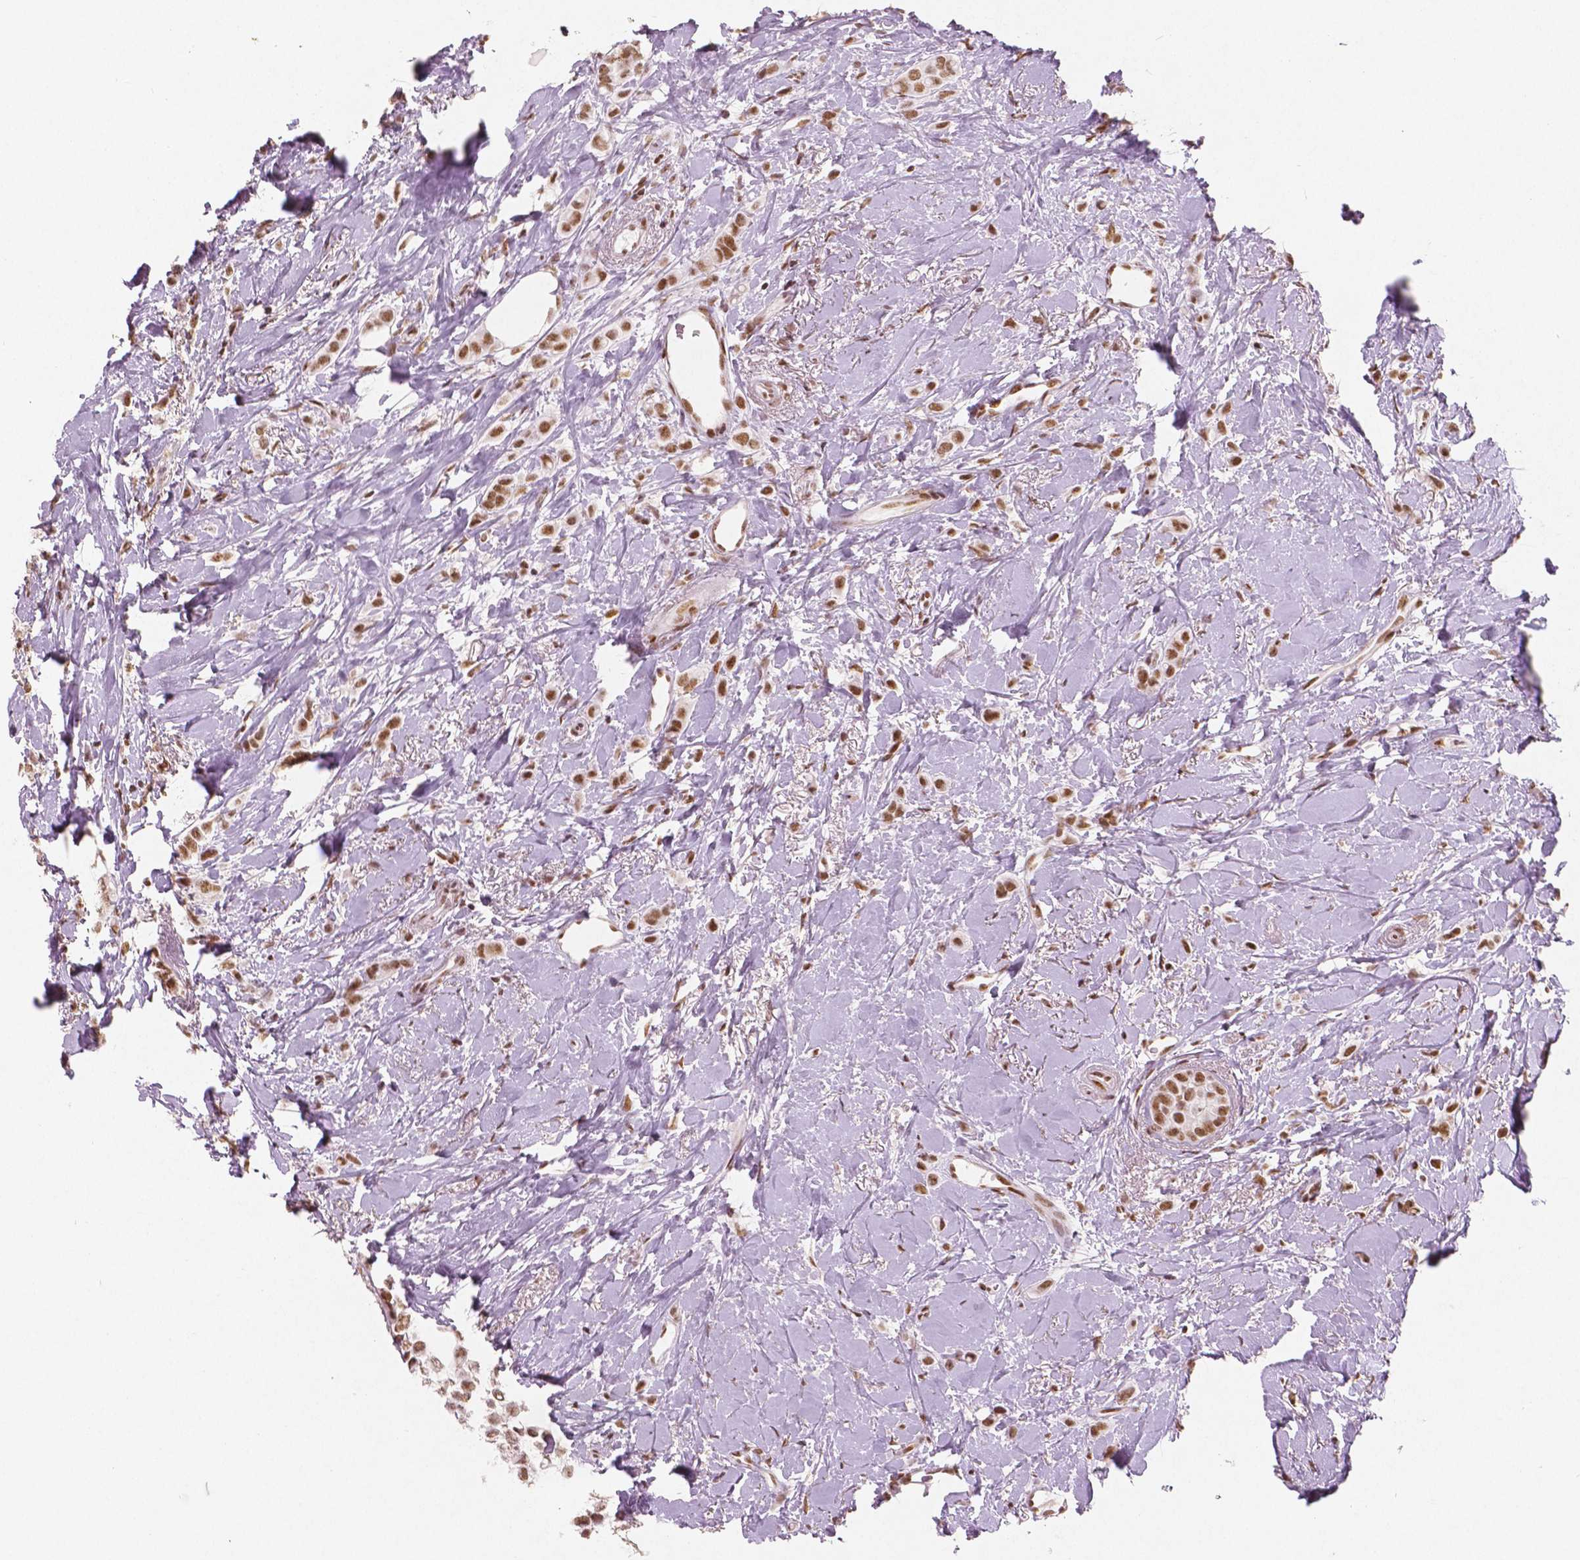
{"staining": {"intensity": "moderate", "quantity": ">75%", "location": "nuclear"}, "tissue": "breast cancer", "cell_type": "Tumor cells", "image_type": "cancer", "snomed": [{"axis": "morphology", "description": "Lobular carcinoma"}, {"axis": "topography", "description": "Breast"}], "caption": "DAB (3,3'-diaminobenzidine) immunohistochemical staining of human breast cancer (lobular carcinoma) demonstrates moderate nuclear protein expression in approximately >75% of tumor cells.", "gene": "BRD4", "patient": {"sex": "female", "age": 66}}